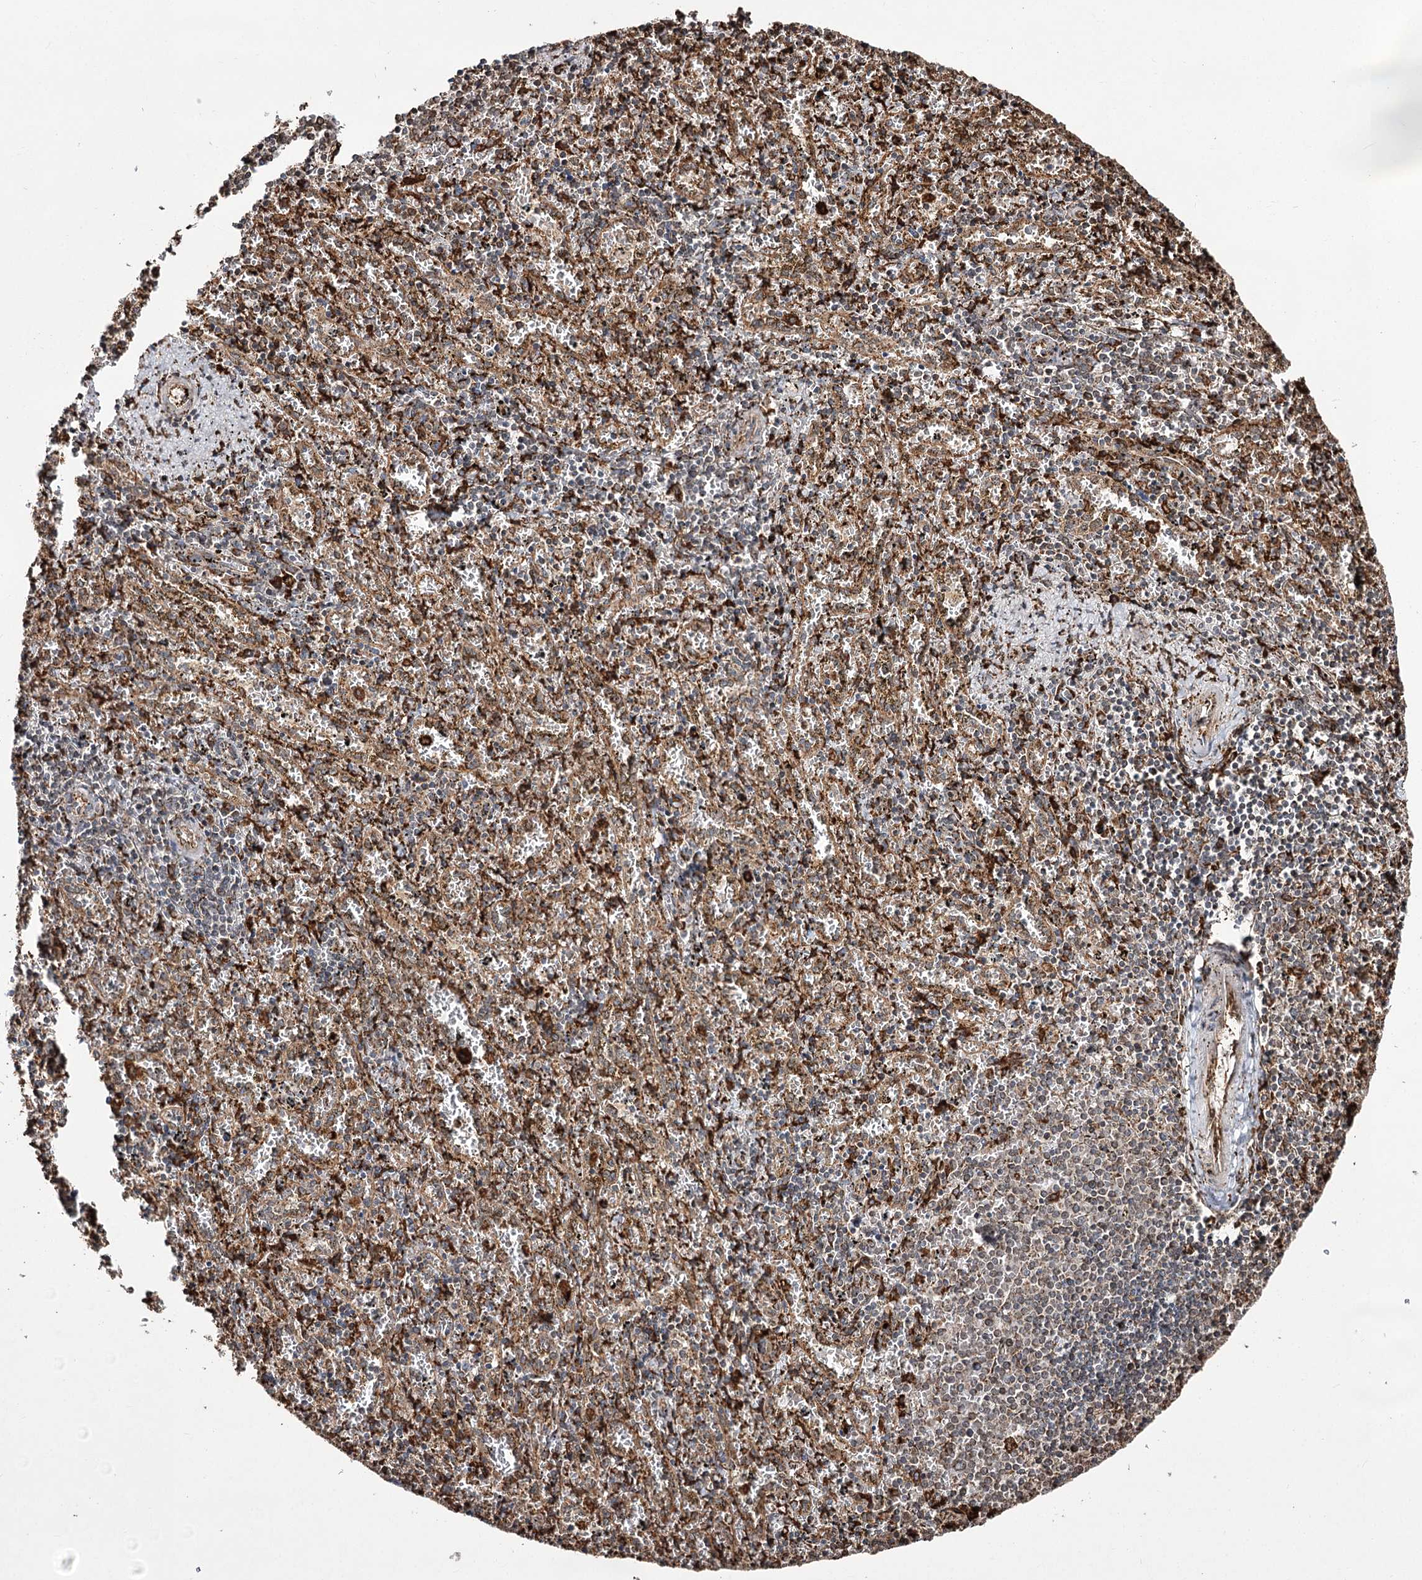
{"staining": {"intensity": "weak", "quantity": "<25%", "location": "cytoplasmic/membranous"}, "tissue": "spleen", "cell_type": "Cells in red pulp", "image_type": "normal", "snomed": [{"axis": "morphology", "description": "Normal tissue, NOS"}, {"axis": "topography", "description": "Spleen"}], "caption": "Immunohistochemistry (IHC) of benign human spleen demonstrates no staining in cells in red pulp. (Stains: DAB (3,3'-diaminobenzidine) immunohistochemistry (IHC) with hematoxylin counter stain, Microscopy: brightfield microscopy at high magnification).", "gene": "FANCL", "patient": {"sex": "male", "age": 11}}